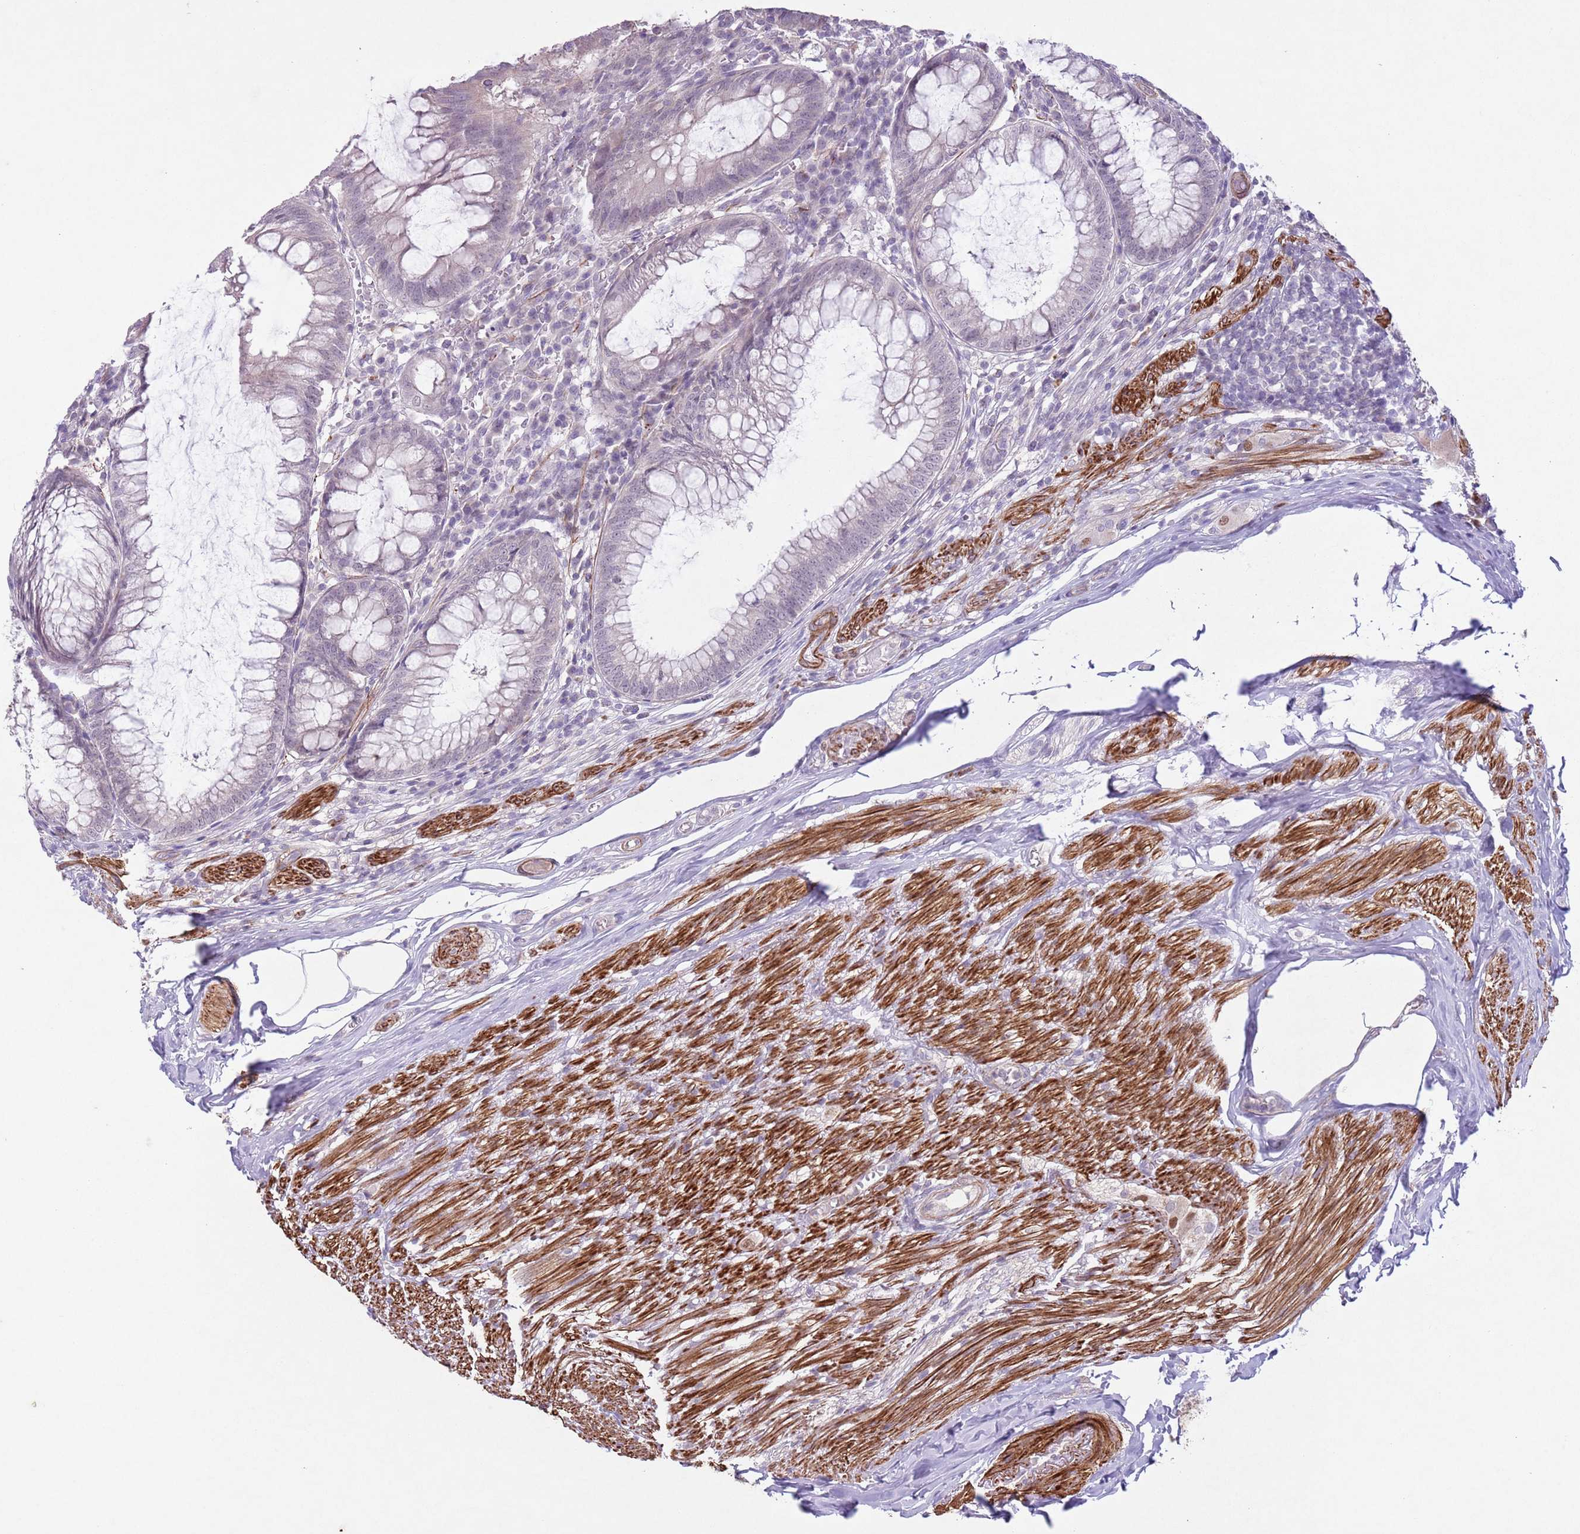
{"staining": {"intensity": "weak", "quantity": "<25%", "location": "cytoplasmic/membranous"}, "tissue": "appendix", "cell_type": "Glandular cells", "image_type": "normal", "snomed": [{"axis": "morphology", "description": "Normal tissue, NOS"}, {"axis": "topography", "description": "Appendix"}], "caption": "Immunohistochemistry image of unremarkable appendix stained for a protein (brown), which demonstrates no positivity in glandular cells.", "gene": "CCNI", "patient": {"sex": "male", "age": 83}}